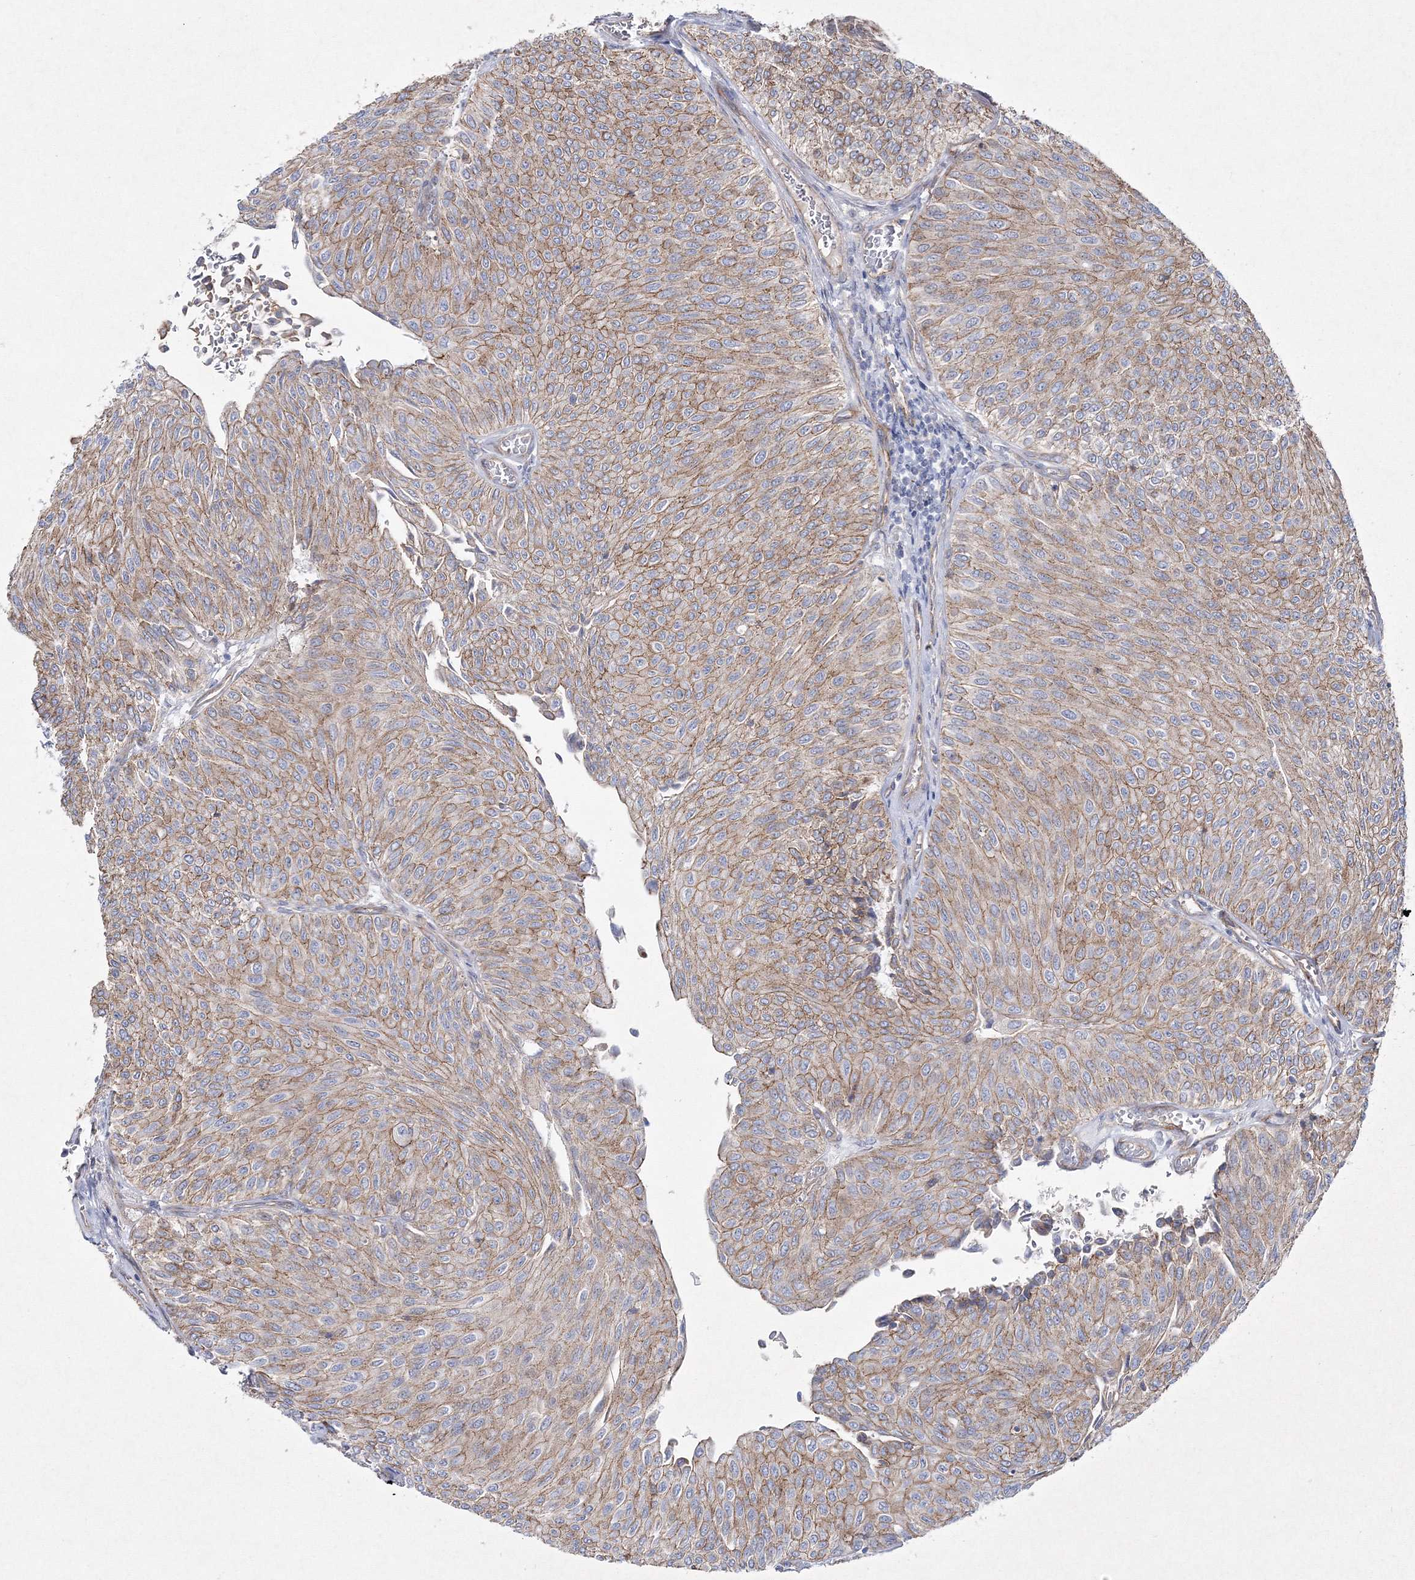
{"staining": {"intensity": "moderate", "quantity": ">75%", "location": "cytoplasmic/membranous"}, "tissue": "urothelial cancer", "cell_type": "Tumor cells", "image_type": "cancer", "snomed": [{"axis": "morphology", "description": "Urothelial carcinoma, Low grade"}, {"axis": "topography", "description": "Urinary bladder"}], "caption": "The micrograph shows staining of urothelial cancer, revealing moderate cytoplasmic/membranous protein positivity (brown color) within tumor cells.", "gene": "NAA40", "patient": {"sex": "male", "age": 78}}